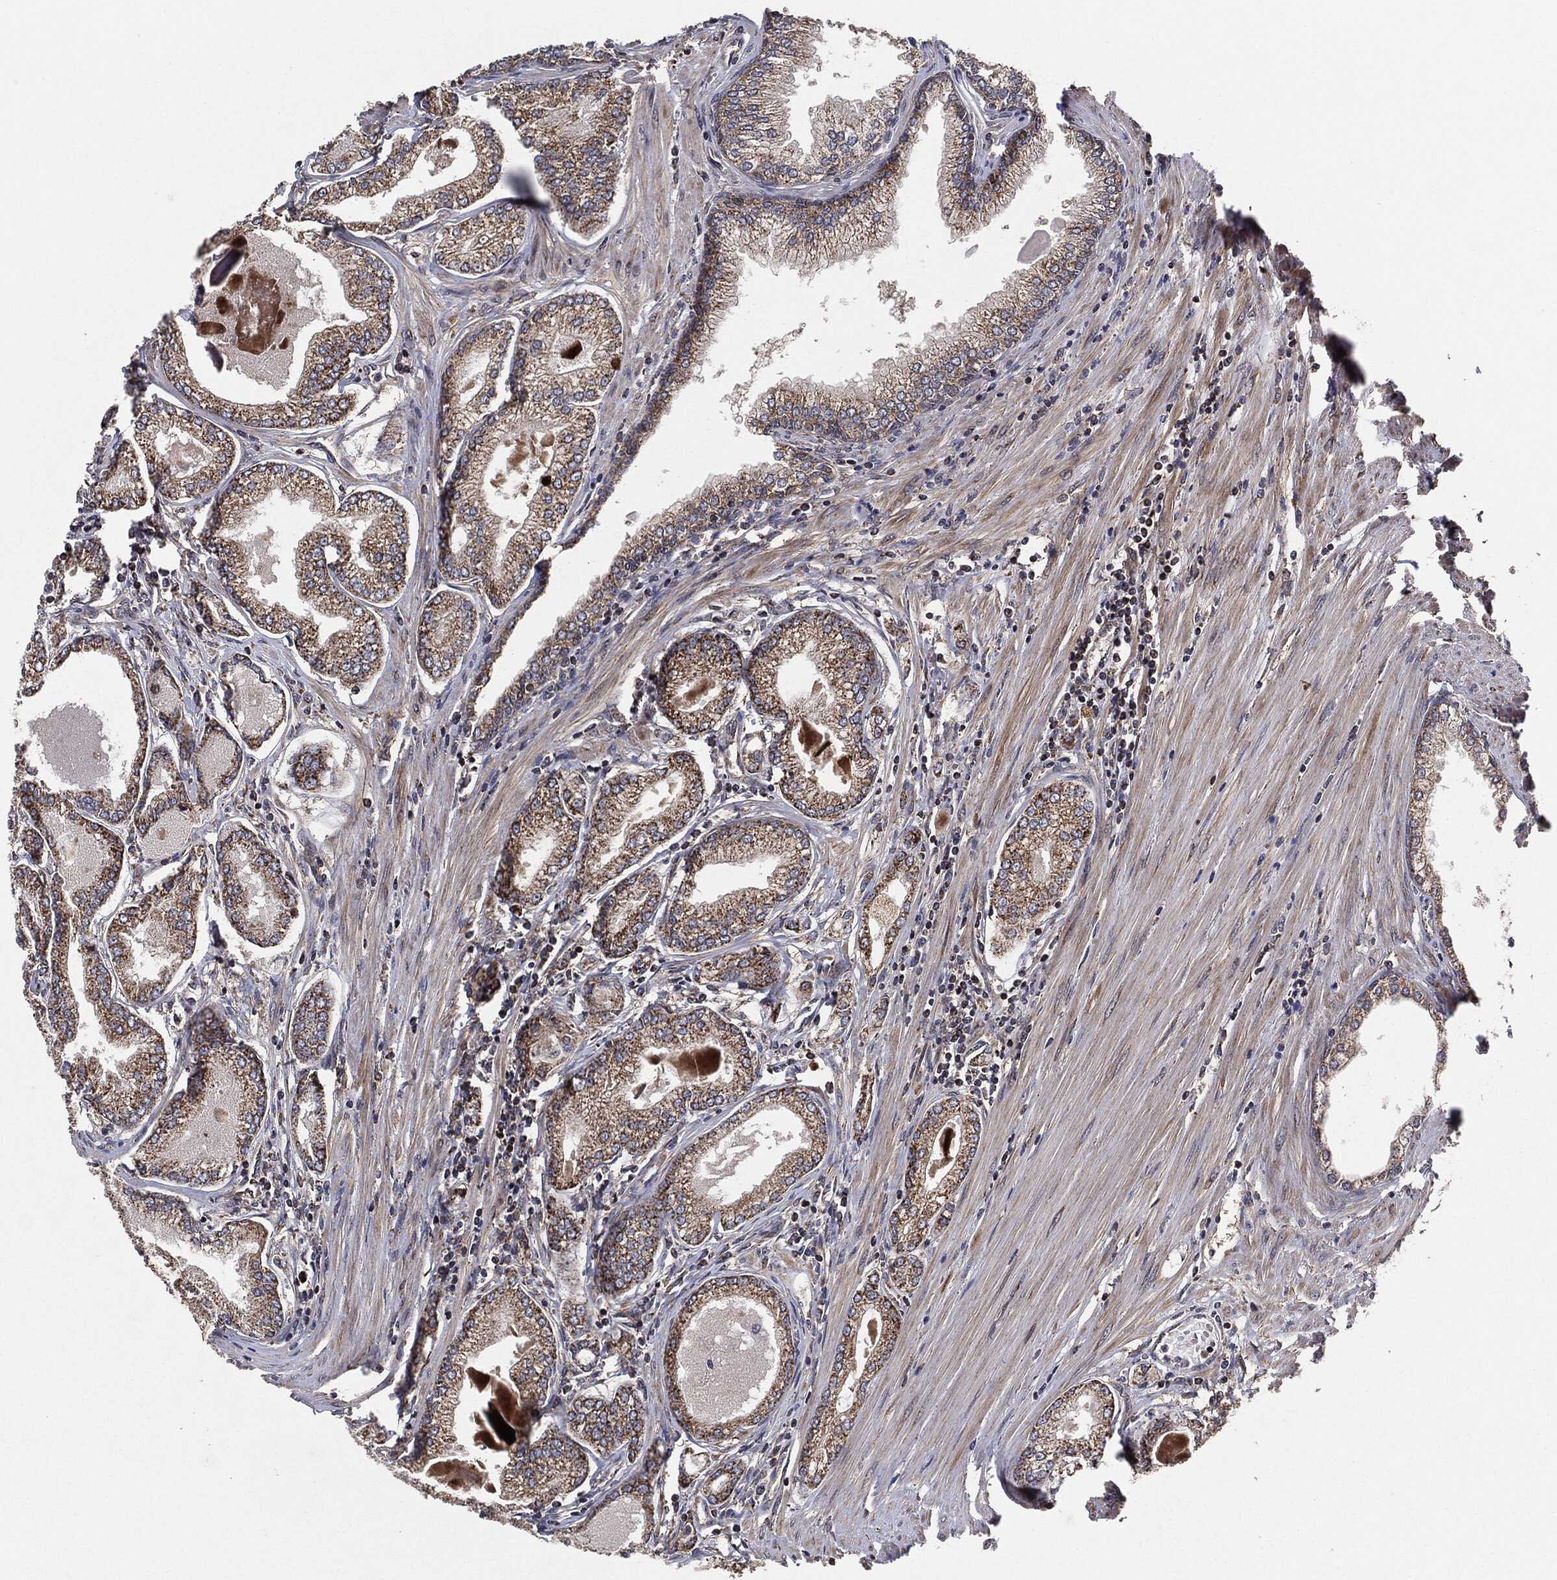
{"staining": {"intensity": "weak", "quantity": "25%-75%", "location": "cytoplasmic/membranous"}, "tissue": "prostate cancer", "cell_type": "Tumor cells", "image_type": "cancer", "snomed": [{"axis": "morphology", "description": "Adenocarcinoma, Low grade"}, {"axis": "topography", "description": "Prostate"}], "caption": "Human prostate cancer (adenocarcinoma (low-grade)) stained for a protein (brown) exhibits weak cytoplasmic/membranous positive staining in about 25%-75% of tumor cells.", "gene": "BCAR1", "patient": {"sex": "male", "age": 72}}